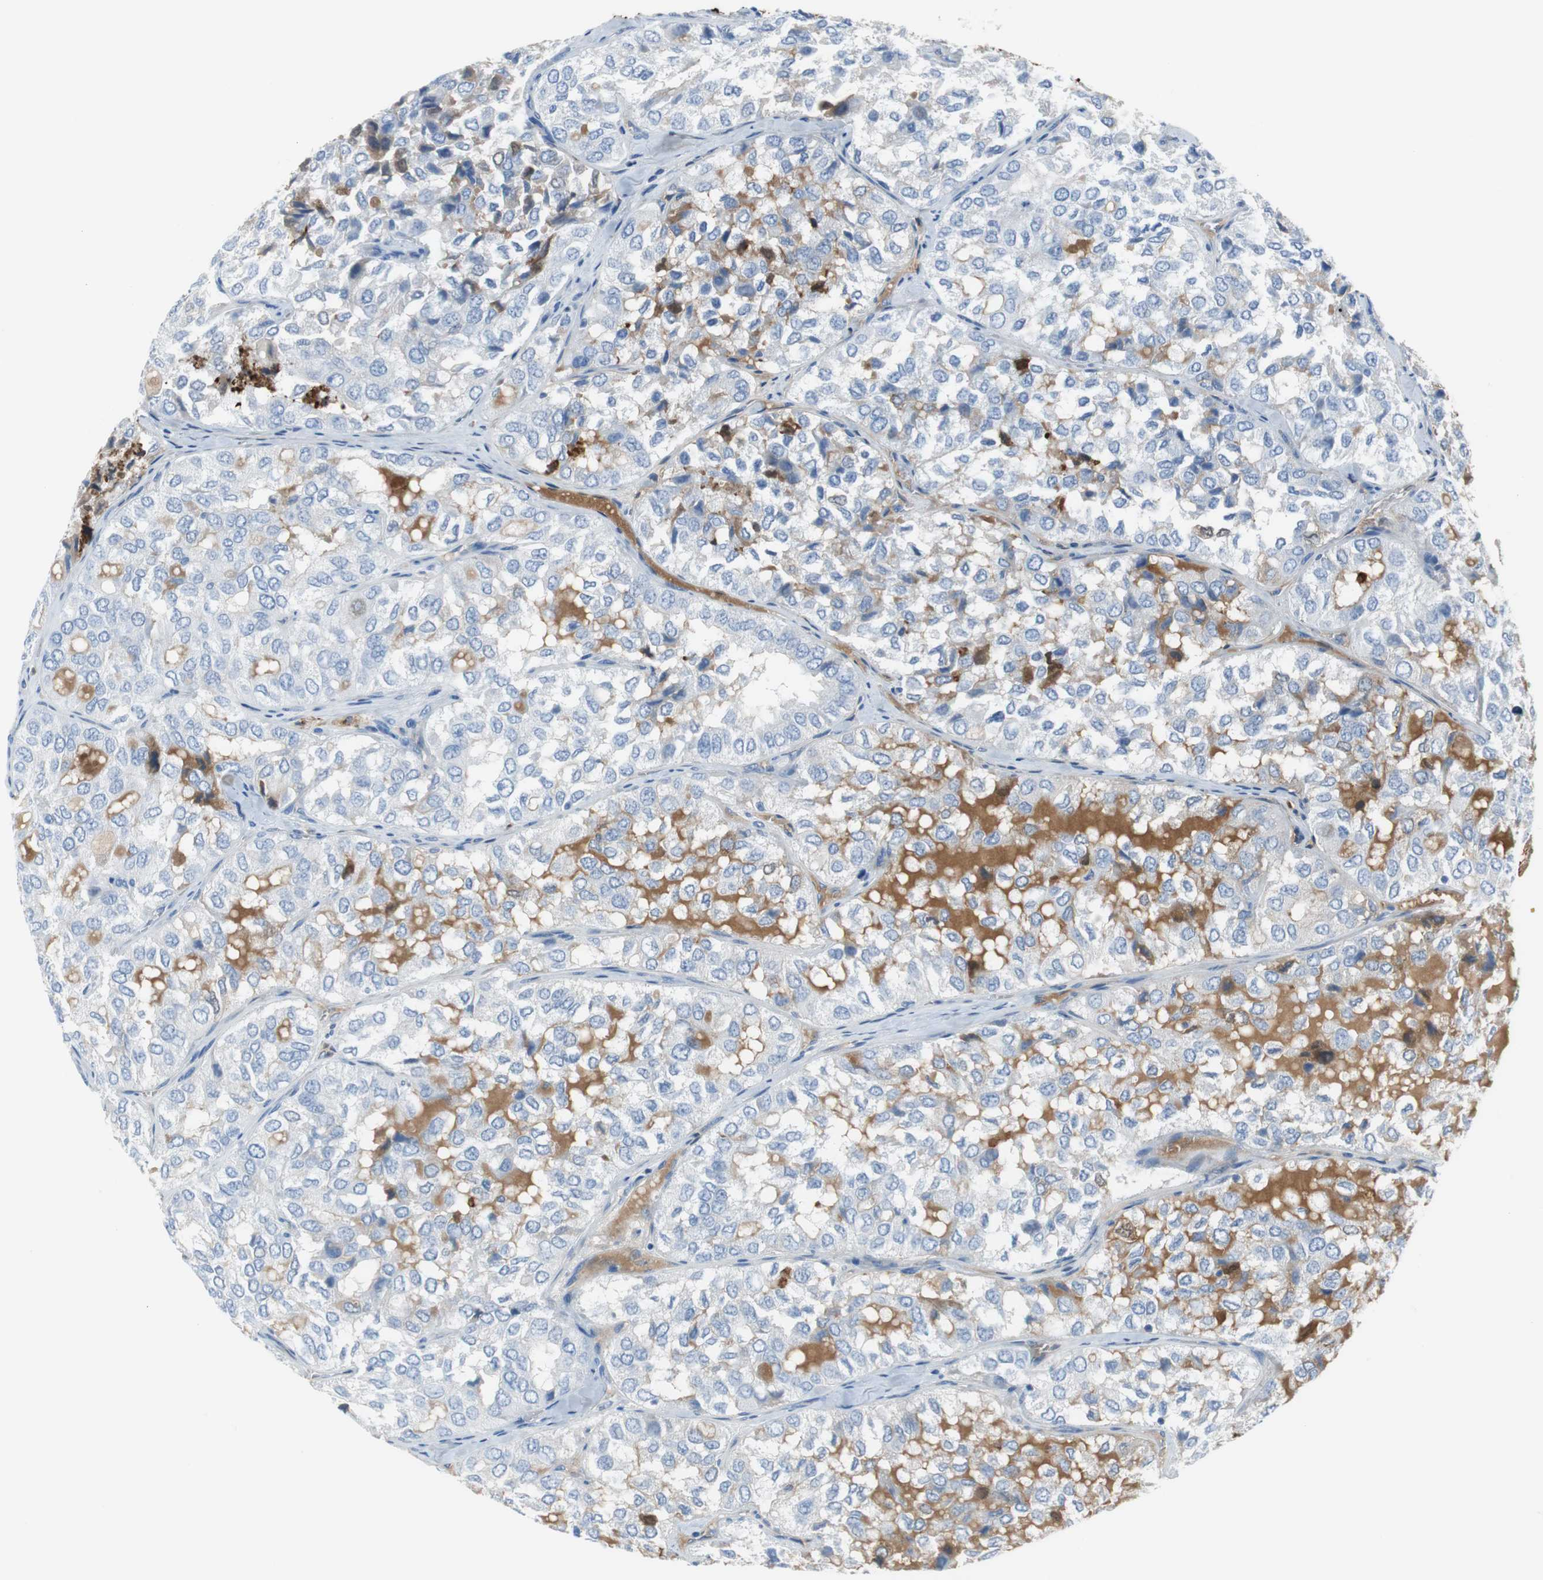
{"staining": {"intensity": "moderate", "quantity": "<25%", "location": "cytoplasmic/membranous"}, "tissue": "thyroid cancer", "cell_type": "Tumor cells", "image_type": "cancer", "snomed": [{"axis": "morphology", "description": "Follicular adenoma carcinoma, NOS"}, {"axis": "topography", "description": "Thyroid gland"}], "caption": "IHC micrograph of human thyroid cancer stained for a protein (brown), which reveals low levels of moderate cytoplasmic/membranous expression in approximately <25% of tumor cells.", "gene": "APCS", "patient": {"sex": "male", "age": 75}}